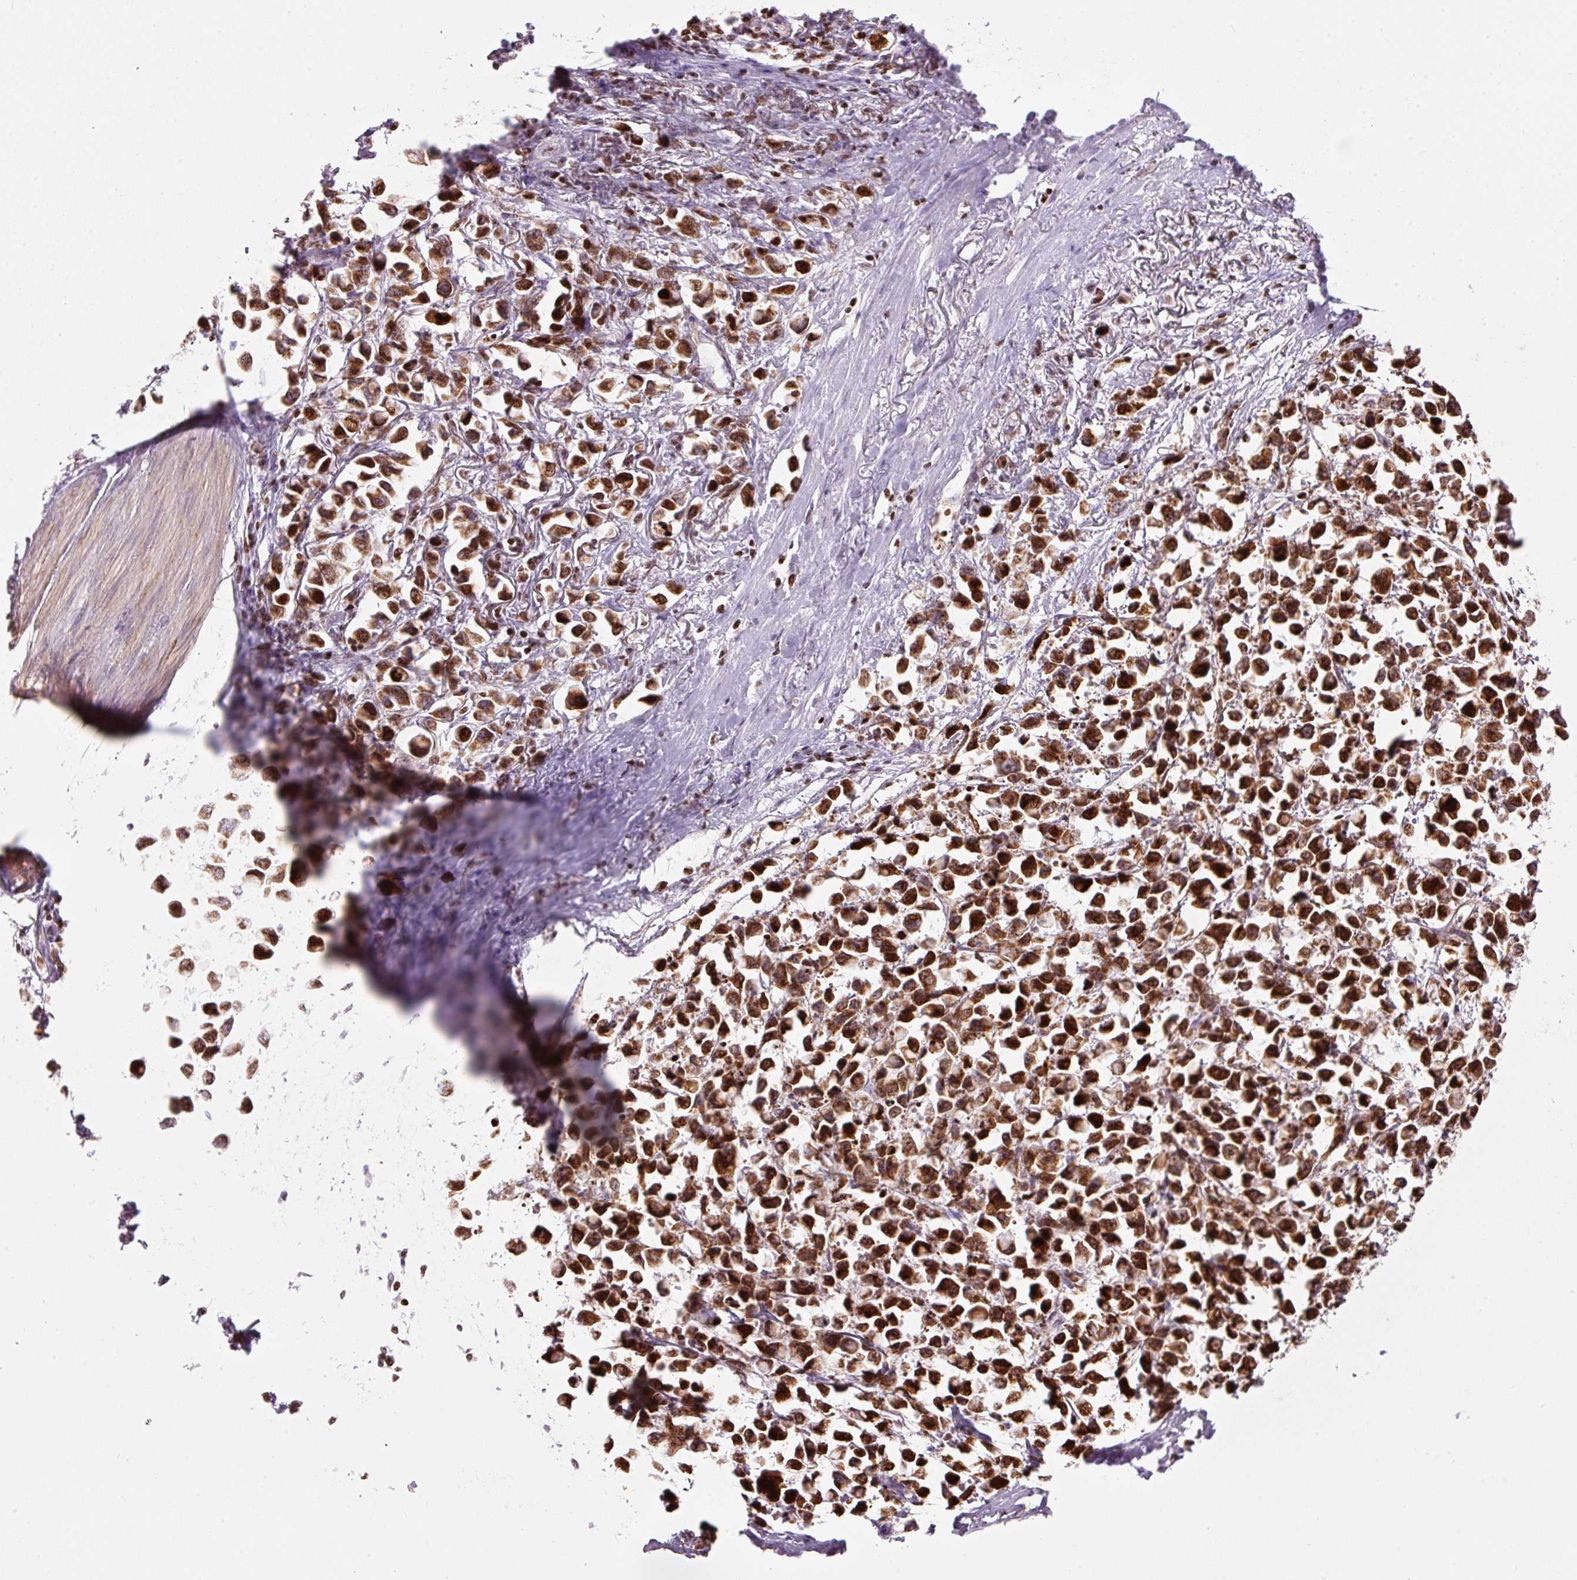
{"staining": {"intensity": "strong", "quantity": ">75%", "location": "cytoplasmic/membranous,nuclear"}, "tissue": "stomach cancer", "cell_type": "Tumor cells", "image_type": "cancer", "snomed": [{"axis": "morphology", "description": "Adenocarcinoma, NOS"}, {"axis": "topography", "description": "Stomach"}], "caption": "Protein staining demonstrates strong cytoplasmic/membranous and nuclear staining in about >75% of tumor cells in stomach adenocarcinoma.", "gene": "TMEM8B", "patient": {"sex": "female", "age": 81}}